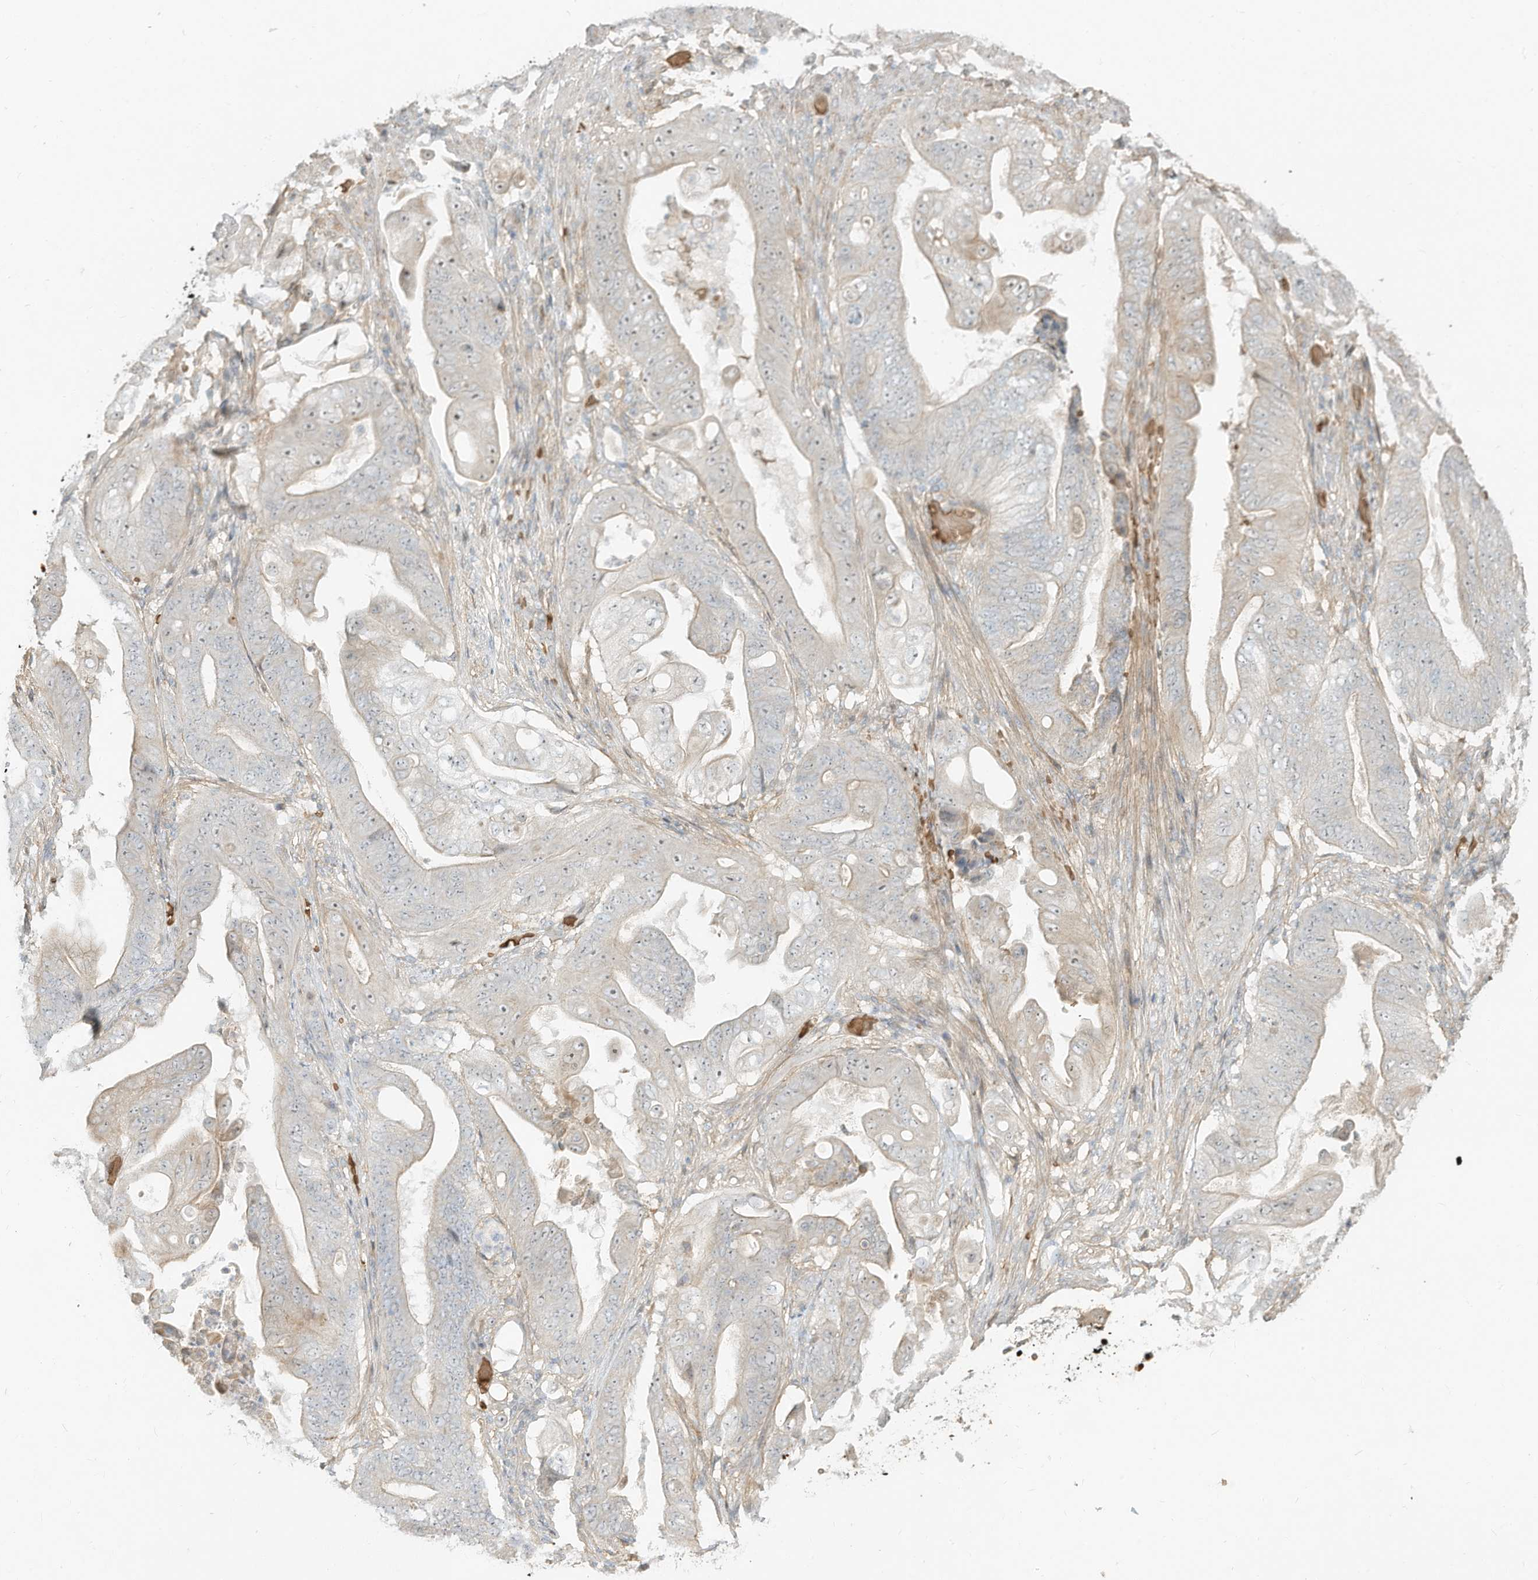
{"staining": {"intensity": "weak", "quantity": "<25%", "location": "cytoplasmic/membranous"}, "tissue": "stomach cancer", "cell_type": "Tumor cells", "image_type": "cancer", "snomed": [{"axis": "morphology", "description": "Adenocarcinoma, NOS"}, {"axis": "topography", "description": "Stomach"}], "caption": "Stomach adenocarcinoma stained for a protein using IHC displays no positivity tumor cells.", "gene": "OFD1", "patient": {"sex": "female", "age": 73}}